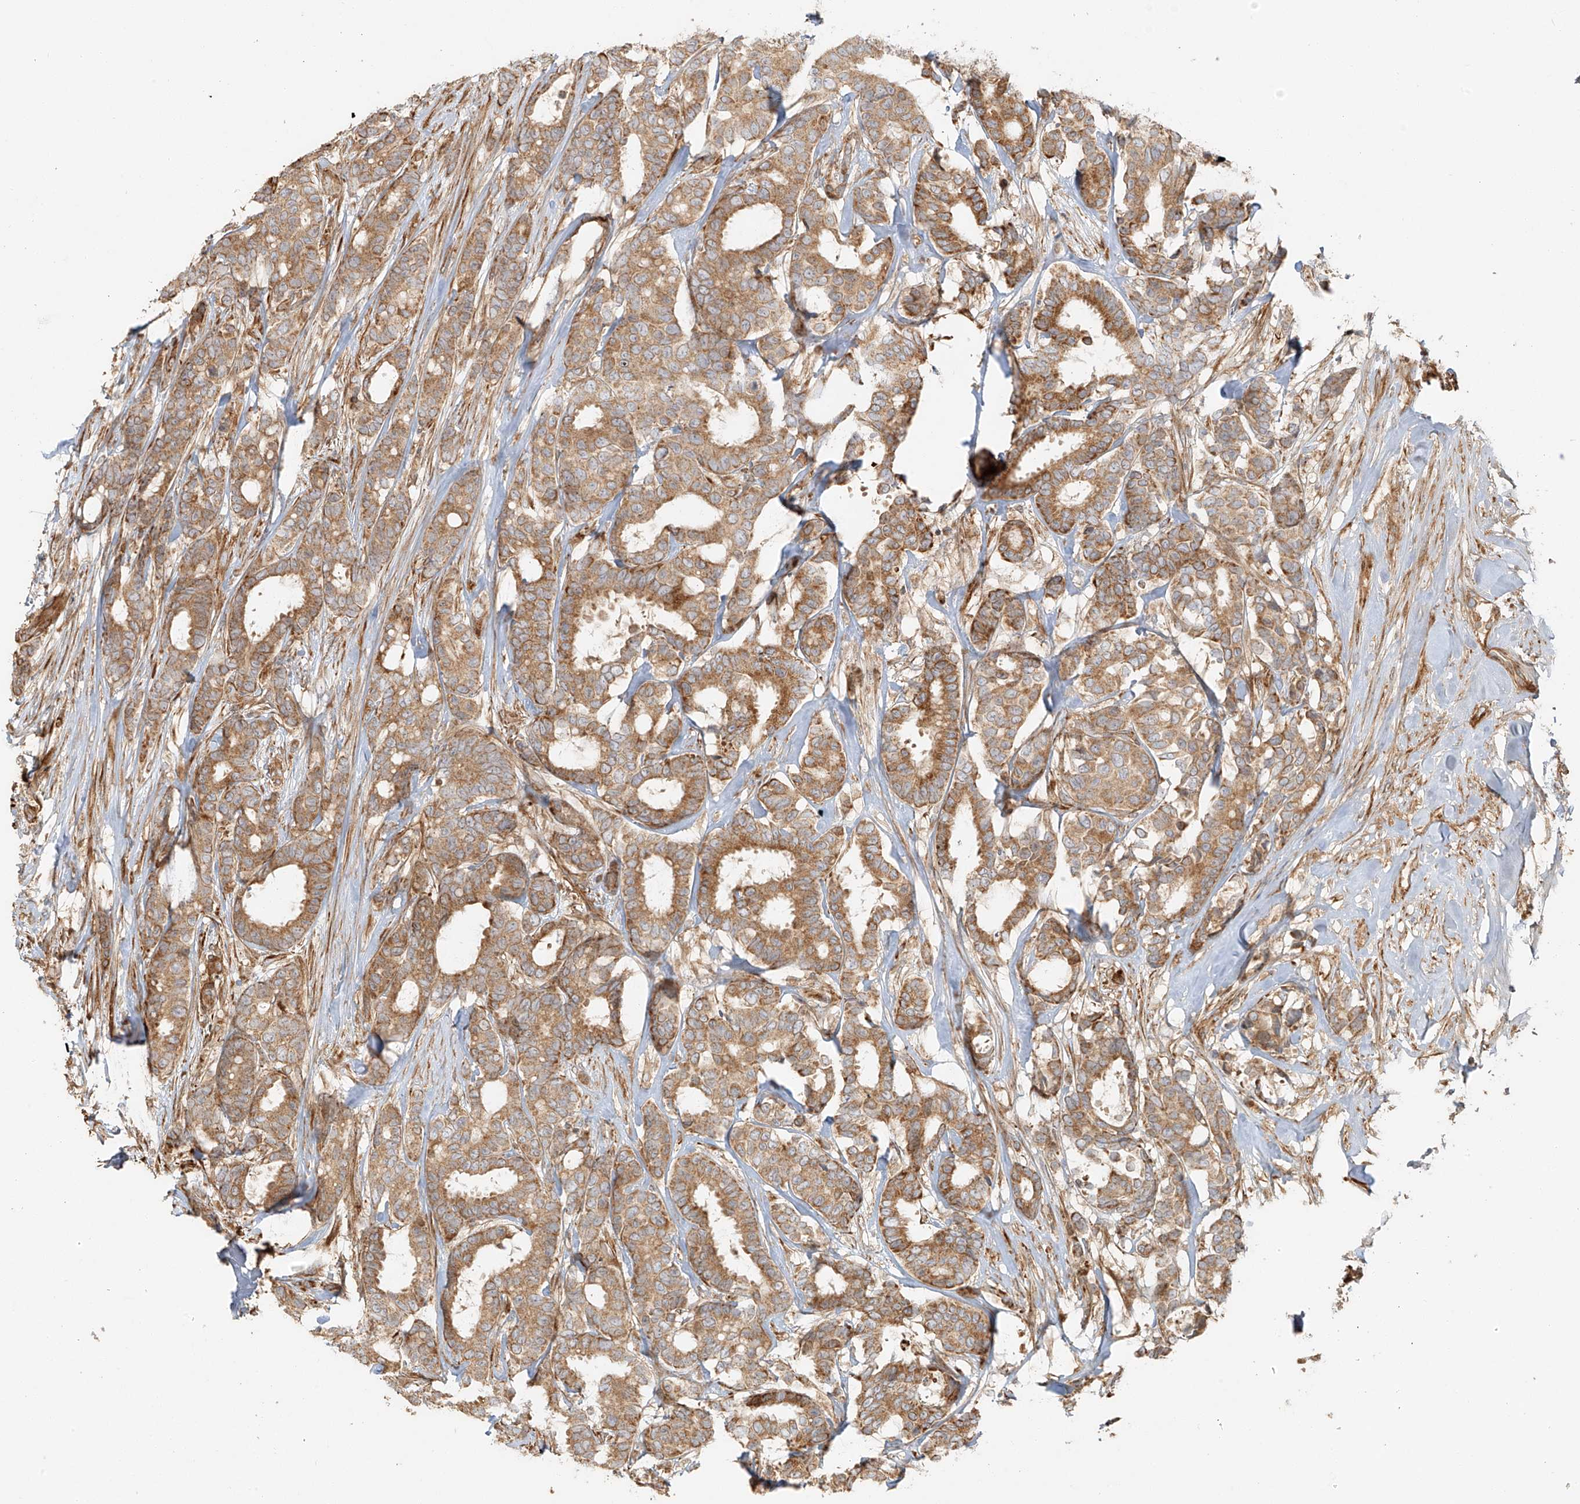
{"staining": {"intensity": "moderate", "quantity": ">75%", "location": "cytoplasmic/membranous"}, "tissue": "breast cancer", "cell_type": "Tumor cells", "image_type": "cancer", "snomed": [{"axis": "morphology", "description": "Duct carcinoma"}, {"axis": "topography", "description": "Breast"}], "caption": "Moderate cytoplasmic/membranous expression is identified in about >75% of tumor cells in breast invasive ductal carcinoma.", "gene": "MIPEP", "patient": {"sex": "female", "age": 87}}